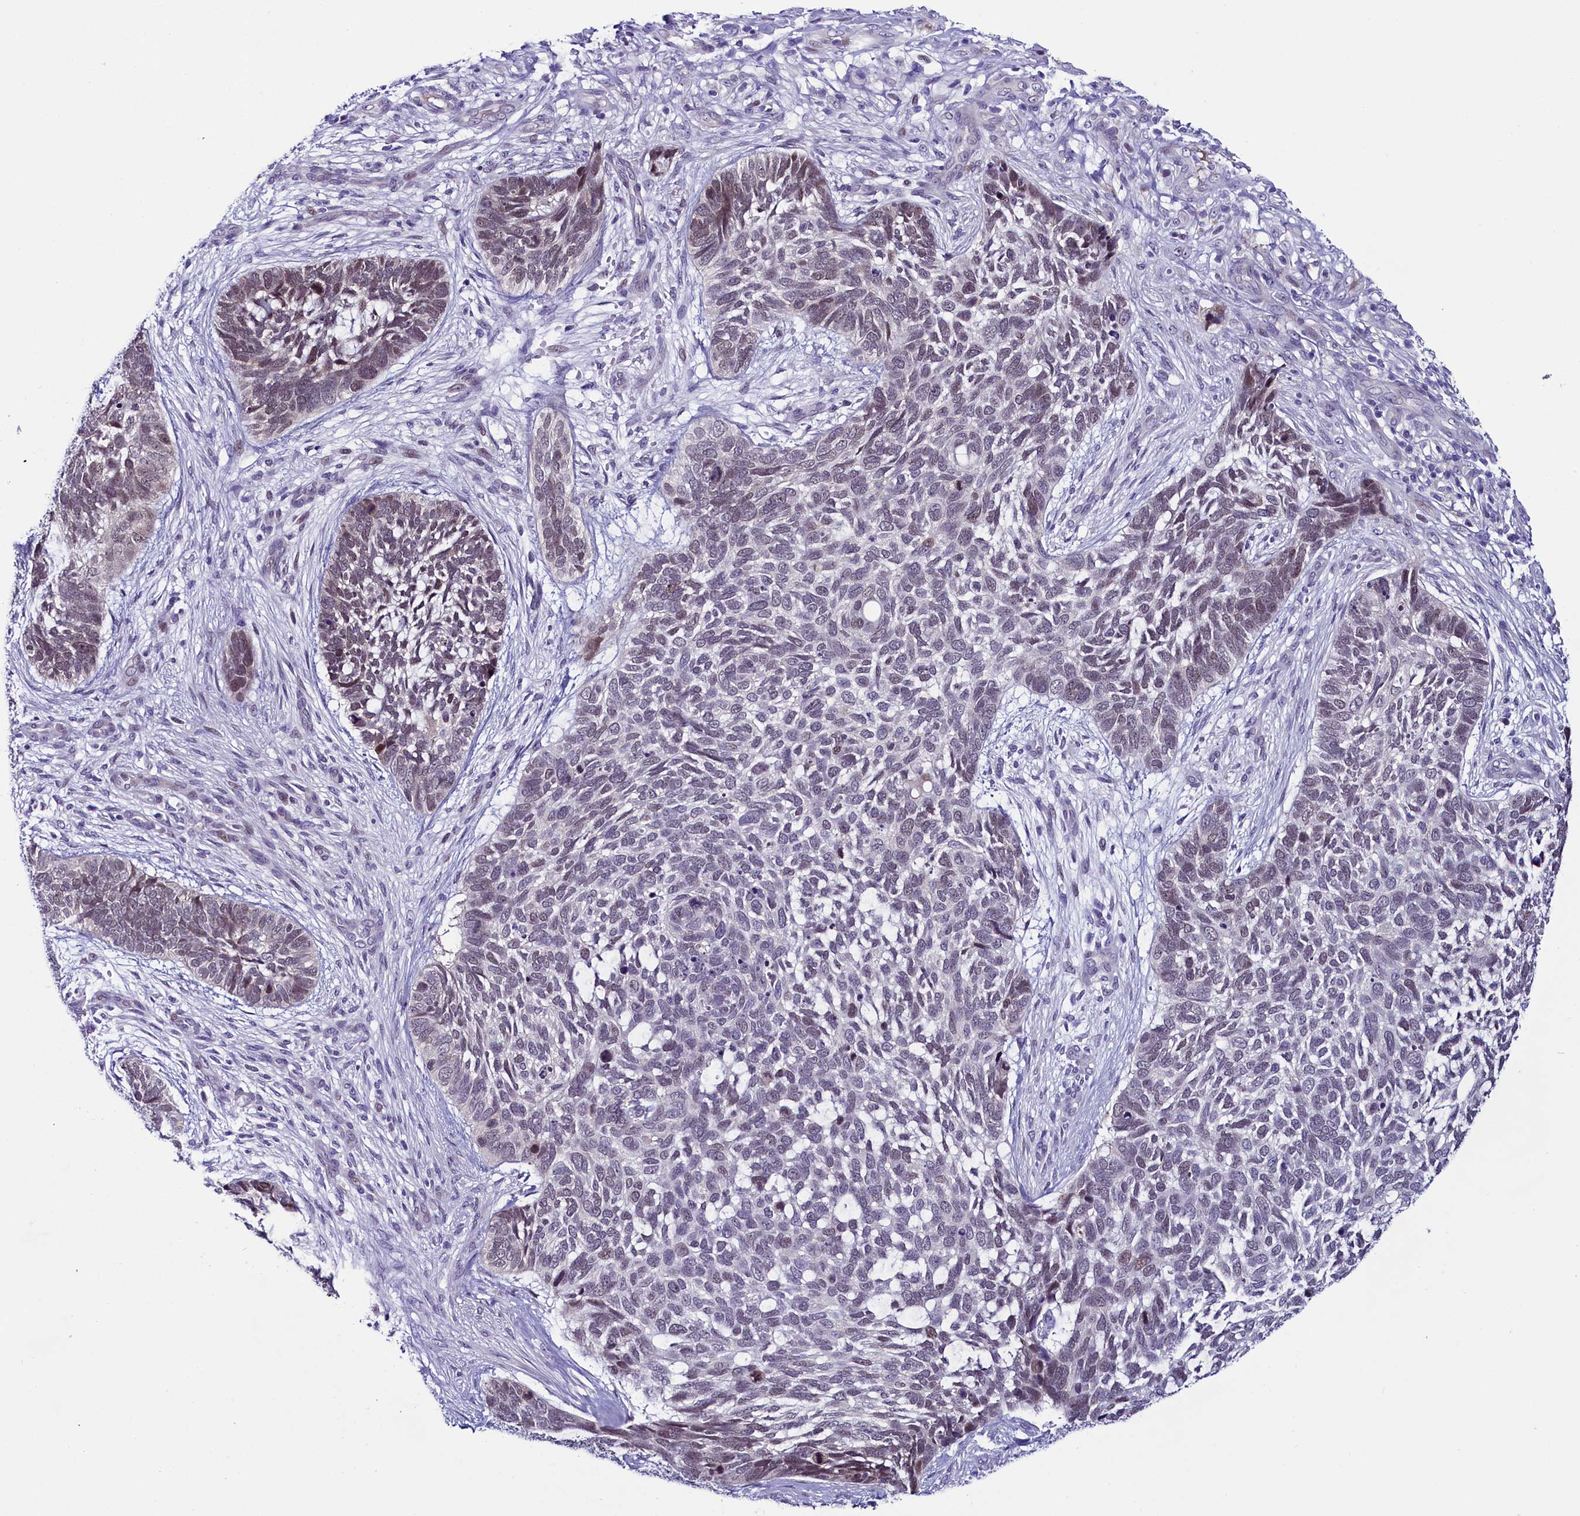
{"staining": {"intensity": "negative", "quantity": "none", "location": "none"}, "tissue": "skin cancer", "cell_type": "Tumor cells", "image_type": "cancer", "snomed": [{"axis": "morphology", "description": "Basal cell carcinoma"}, {"axis": "topography", "description": "Skin"}], "caption": "Basal cell carcinoma (skin) was stained to show a protein in brown. There is no significant expression in tumor cells.", "gene": "CCDC106", "patient": {"sex": "male", "age": 88}}